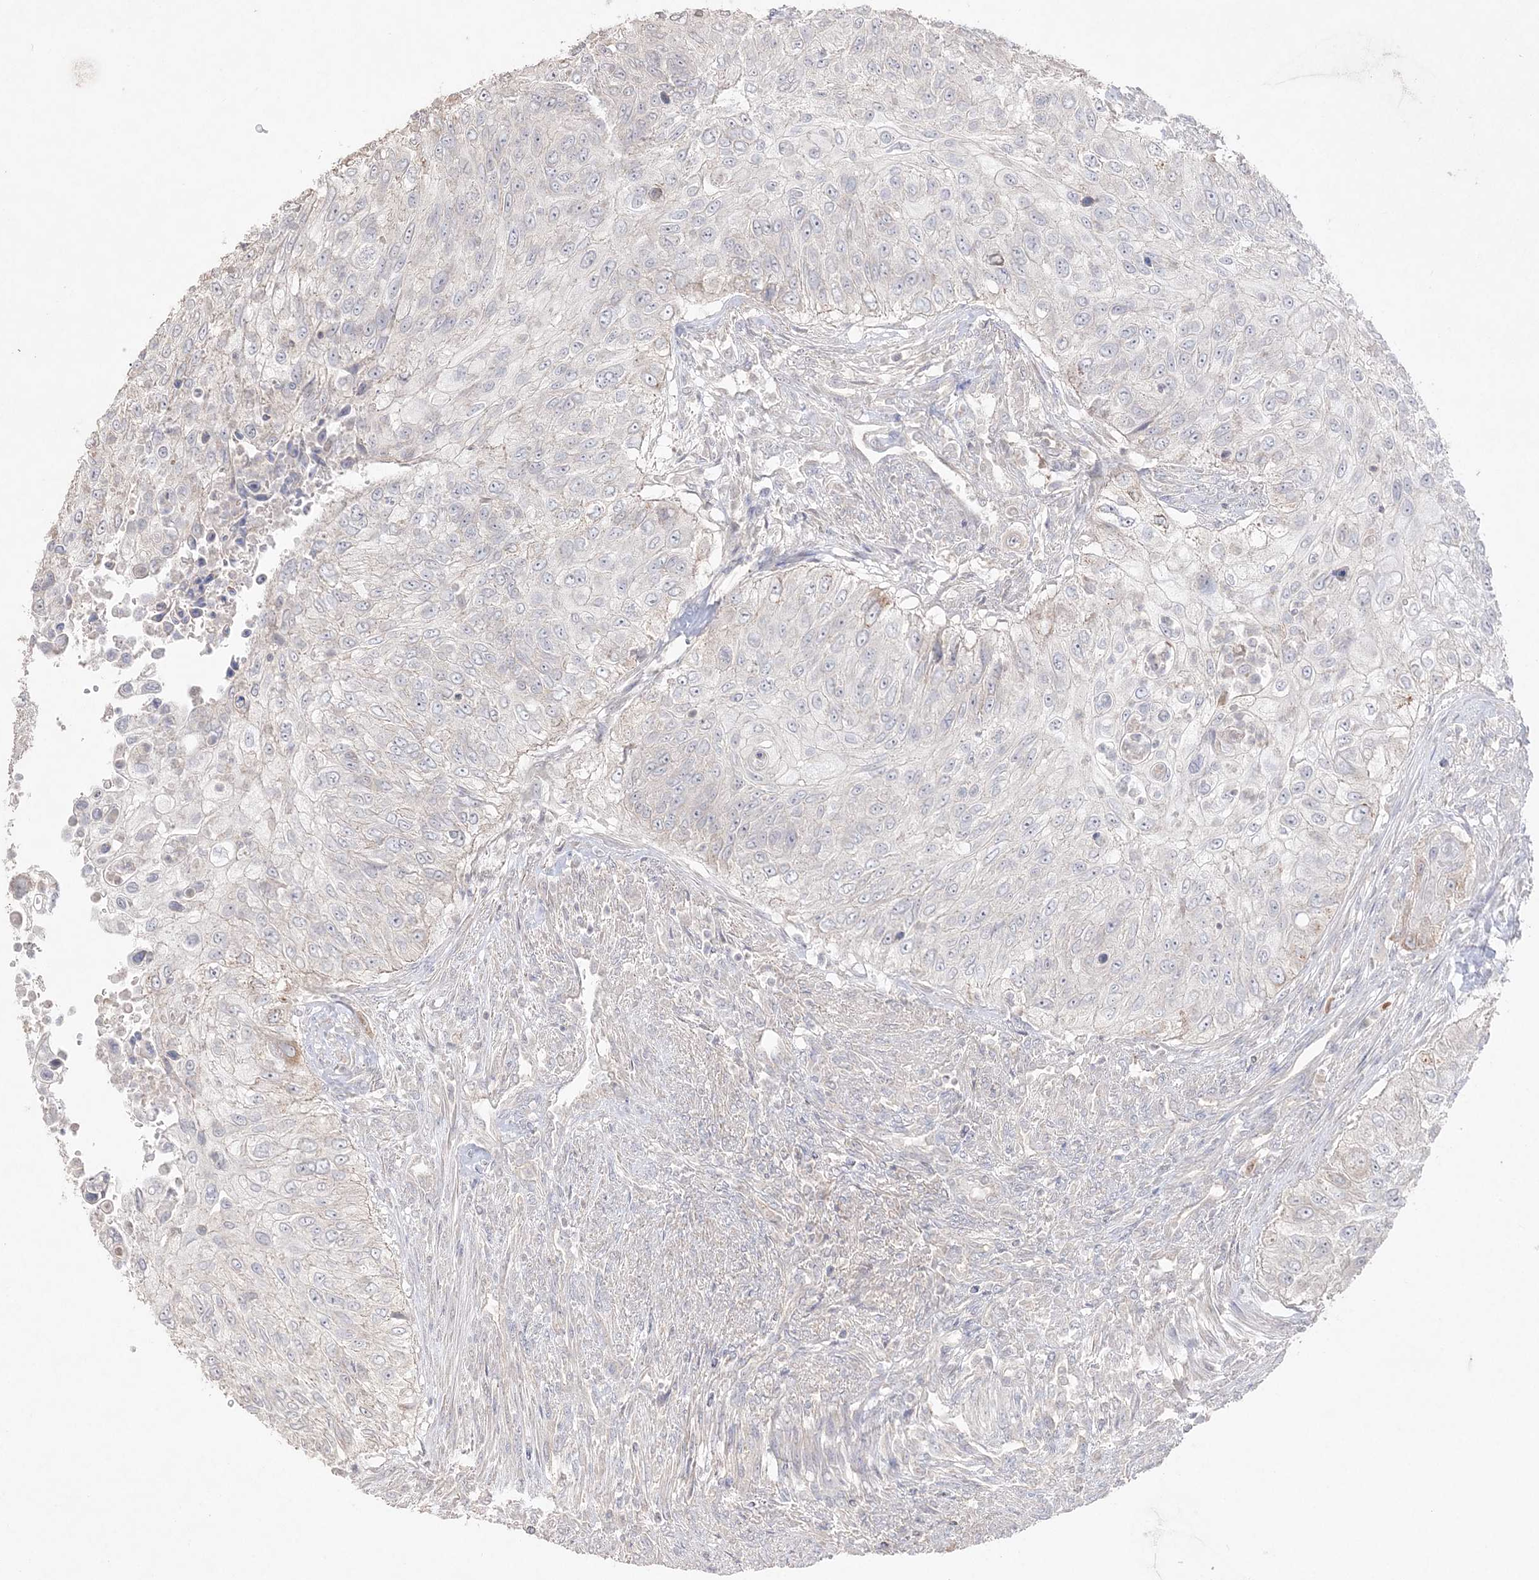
{"staining": {"intensity": "negative", "quantity": "none", "location": "none"}, "tissue": "urothelial cancer", "cell_type": "Tumor cells", "image_type": "cancer", "snomed": [{"axis": "morphology", "description": "Urothelial carcinoma, High grade"}, {"axis": "topography", "description": "Urinary bladder"}], "caption": "The photomicrograph demonstrates no significant expression in tumor cells of urothelial carcinoma (high-grade). (Immunohistochemistry (ihc), brightfield microscopy, high magnification).", "gene": "SH3BP4", "patient": {"sex": "female", "age": 60}}